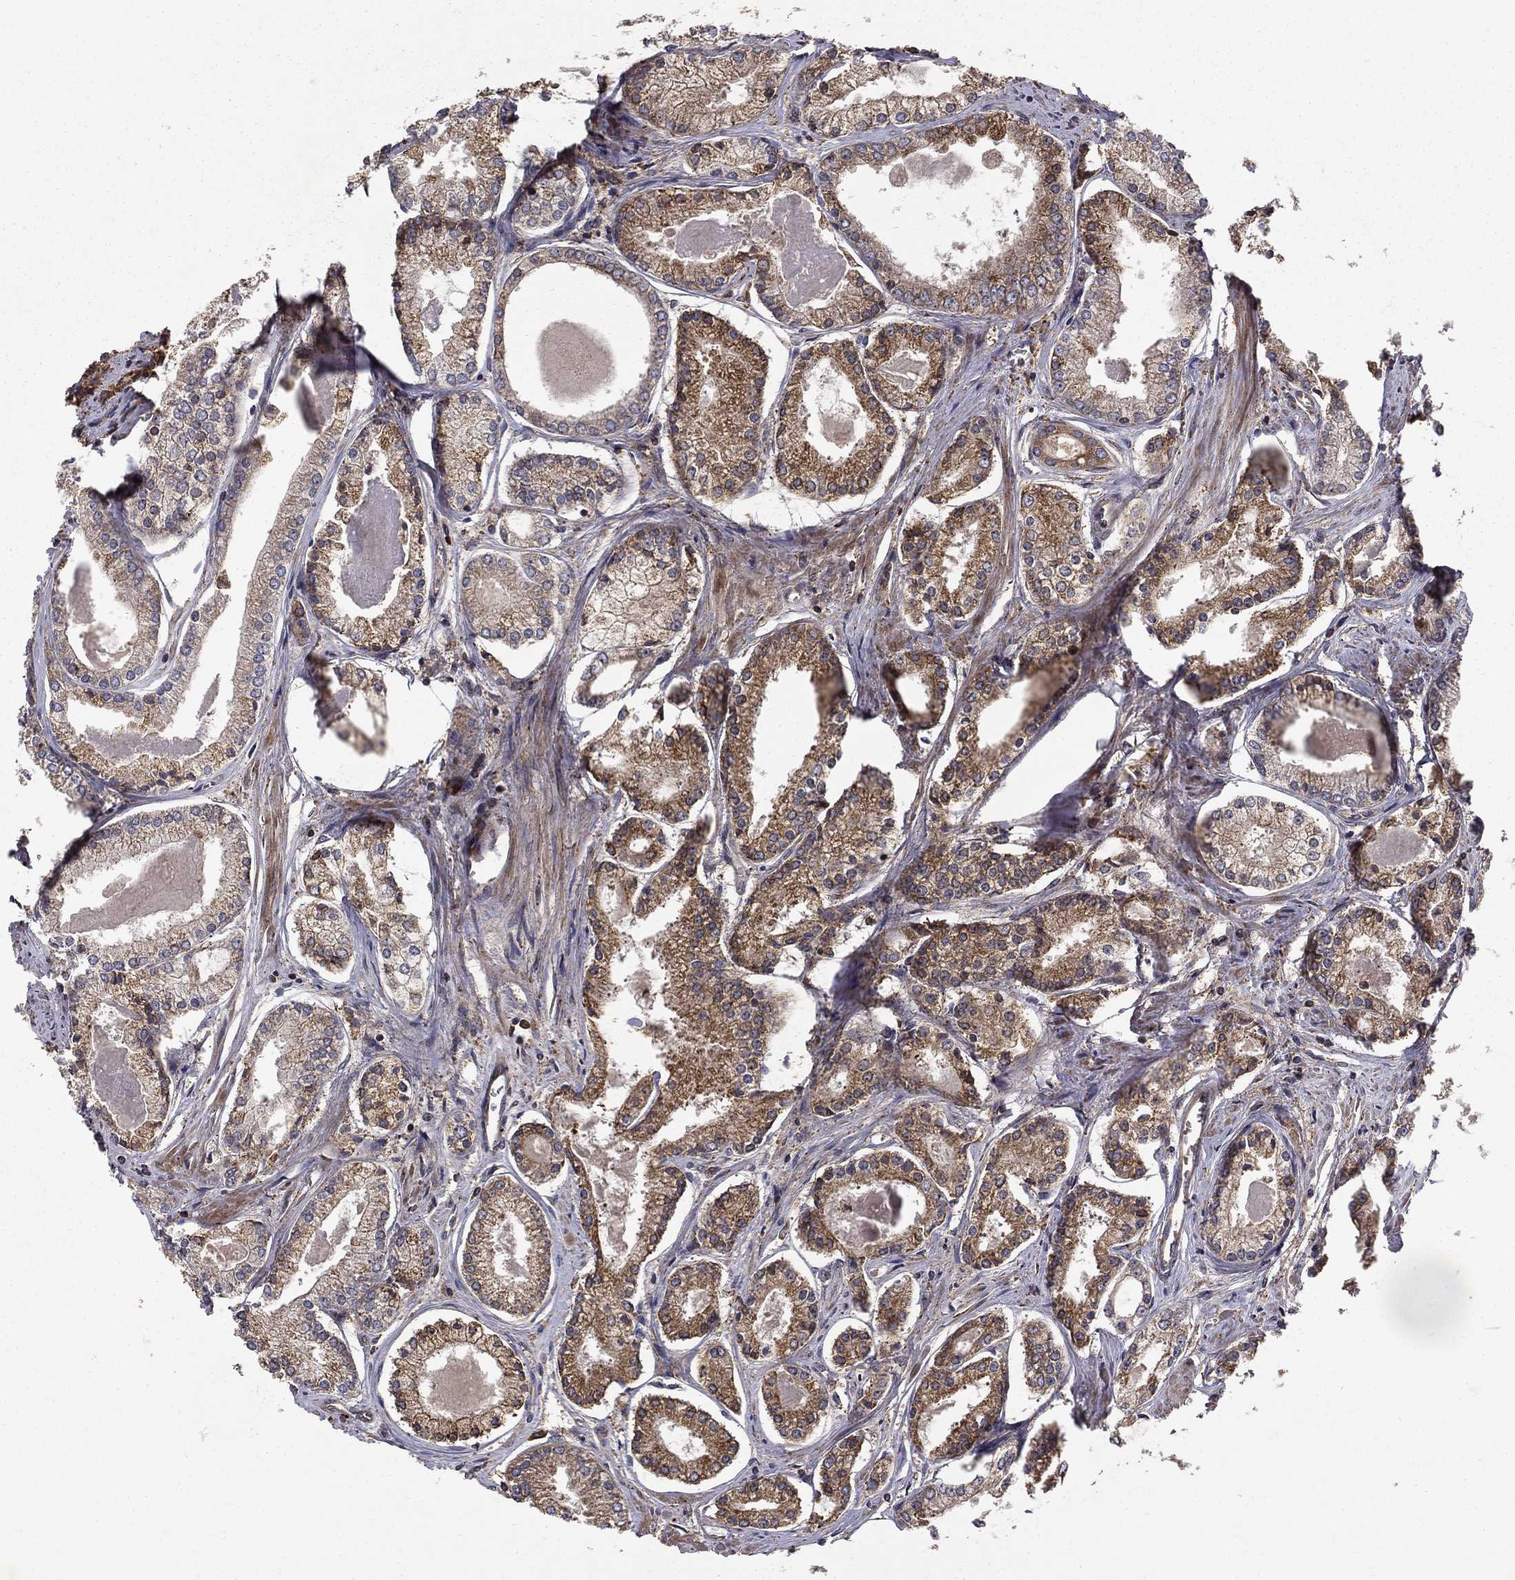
{"staining": {"intensity": "moderate", "quantity": "25%-75%", "location": "cytoplasmic/membranous"}, "tissue": "prostate cancer", "cell_type": "Tumor cells", "image_type": "cancer", "snomed": [{"axis": "morphology", "description": "Adenocarcinoma, NOS"}, {"axis": "topography", "description": "Prostate"}], "caption": "This is a micrograph of immunohistochemistry (IHC) staining of adenocarcinoma (prostate), which shows moderate staining in the cytoplasmic/membranous of tumor cells.", "gene": "BABAM2", "patient": {"sex": "male", "age": 72}}